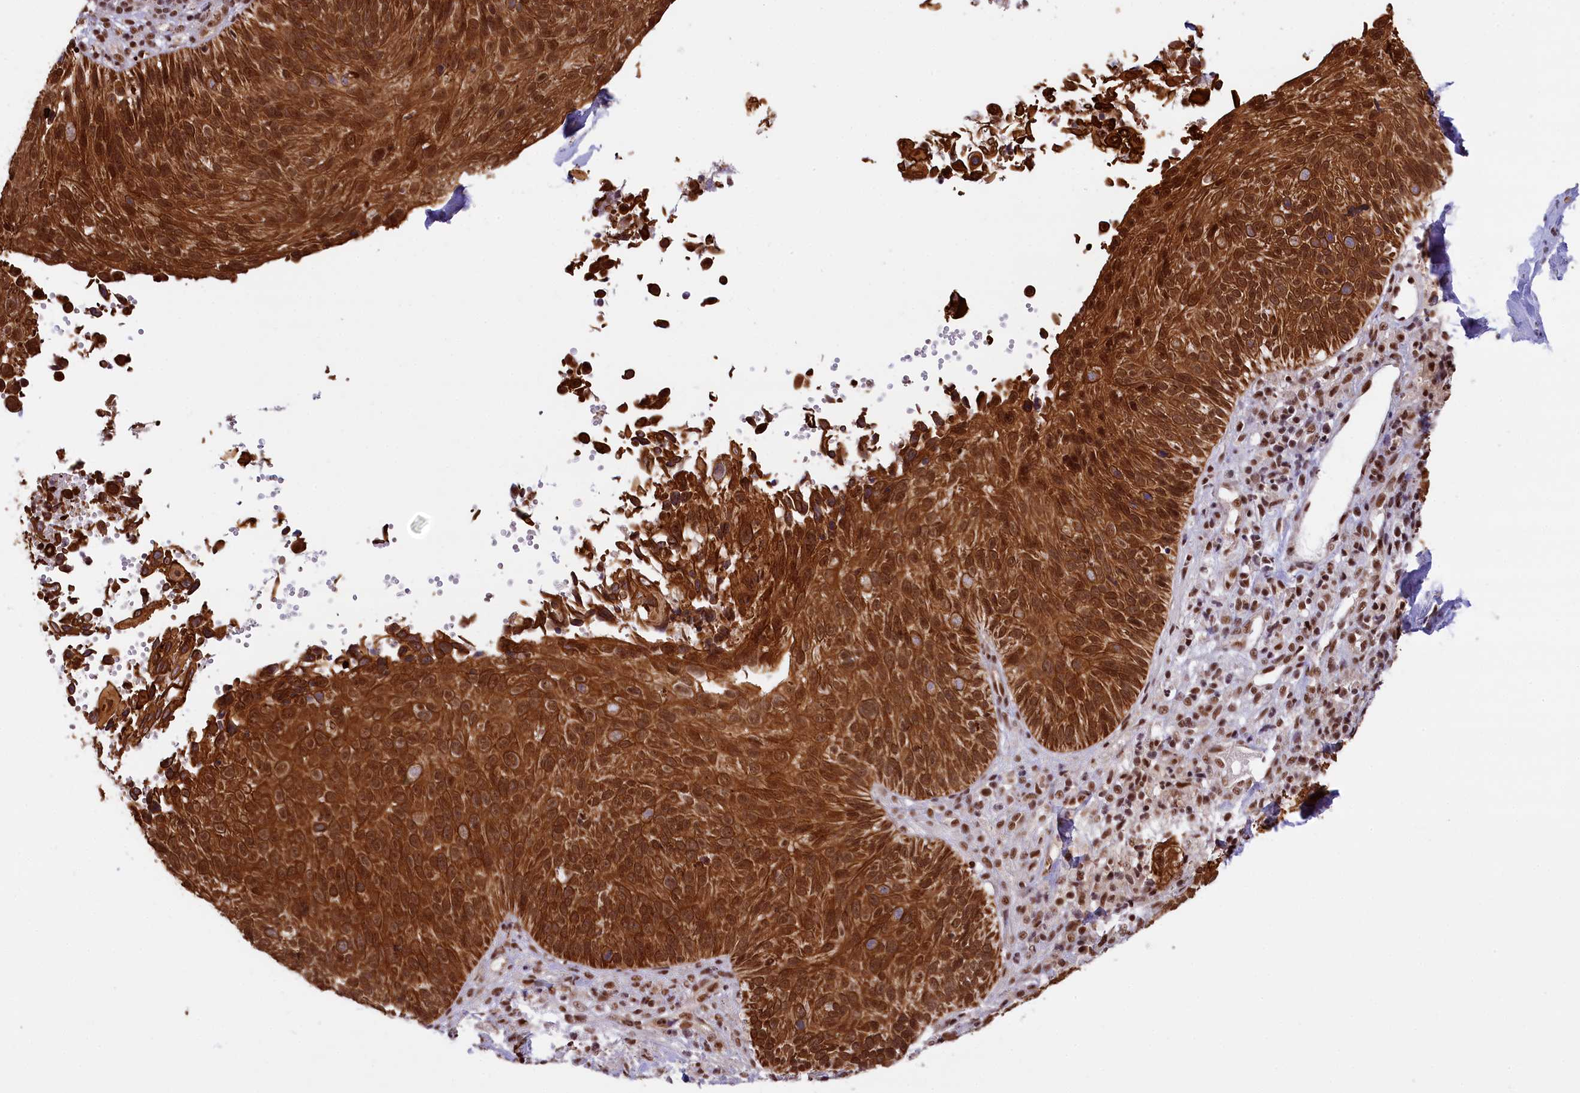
{"staining": {"intensity": "moderate", "quantity": ">75%", "location": "cytoplasmic/membranous,nuclear"}, "tissue": "cervical cancer", "cell_type": "Tumor cells", "image_type": "cancer", "snomed": [{"axis": "morphology", "description": "Squamous cell carcinoma, NOS"}, {"axis": "topography", "description": "Cervix"}], "caption": "This histopathology image shows cervical squamous cell carcinoma stained with immunohistochemistry (IHC) to label a protein in brown. The cytoplasmic/membranous and nuclear of tumor cells show moderate positivity for the protein. Nuclei are counter-stained blue.", "gene": "CARD8", "patient": {"sex": "female", "age": 74}}